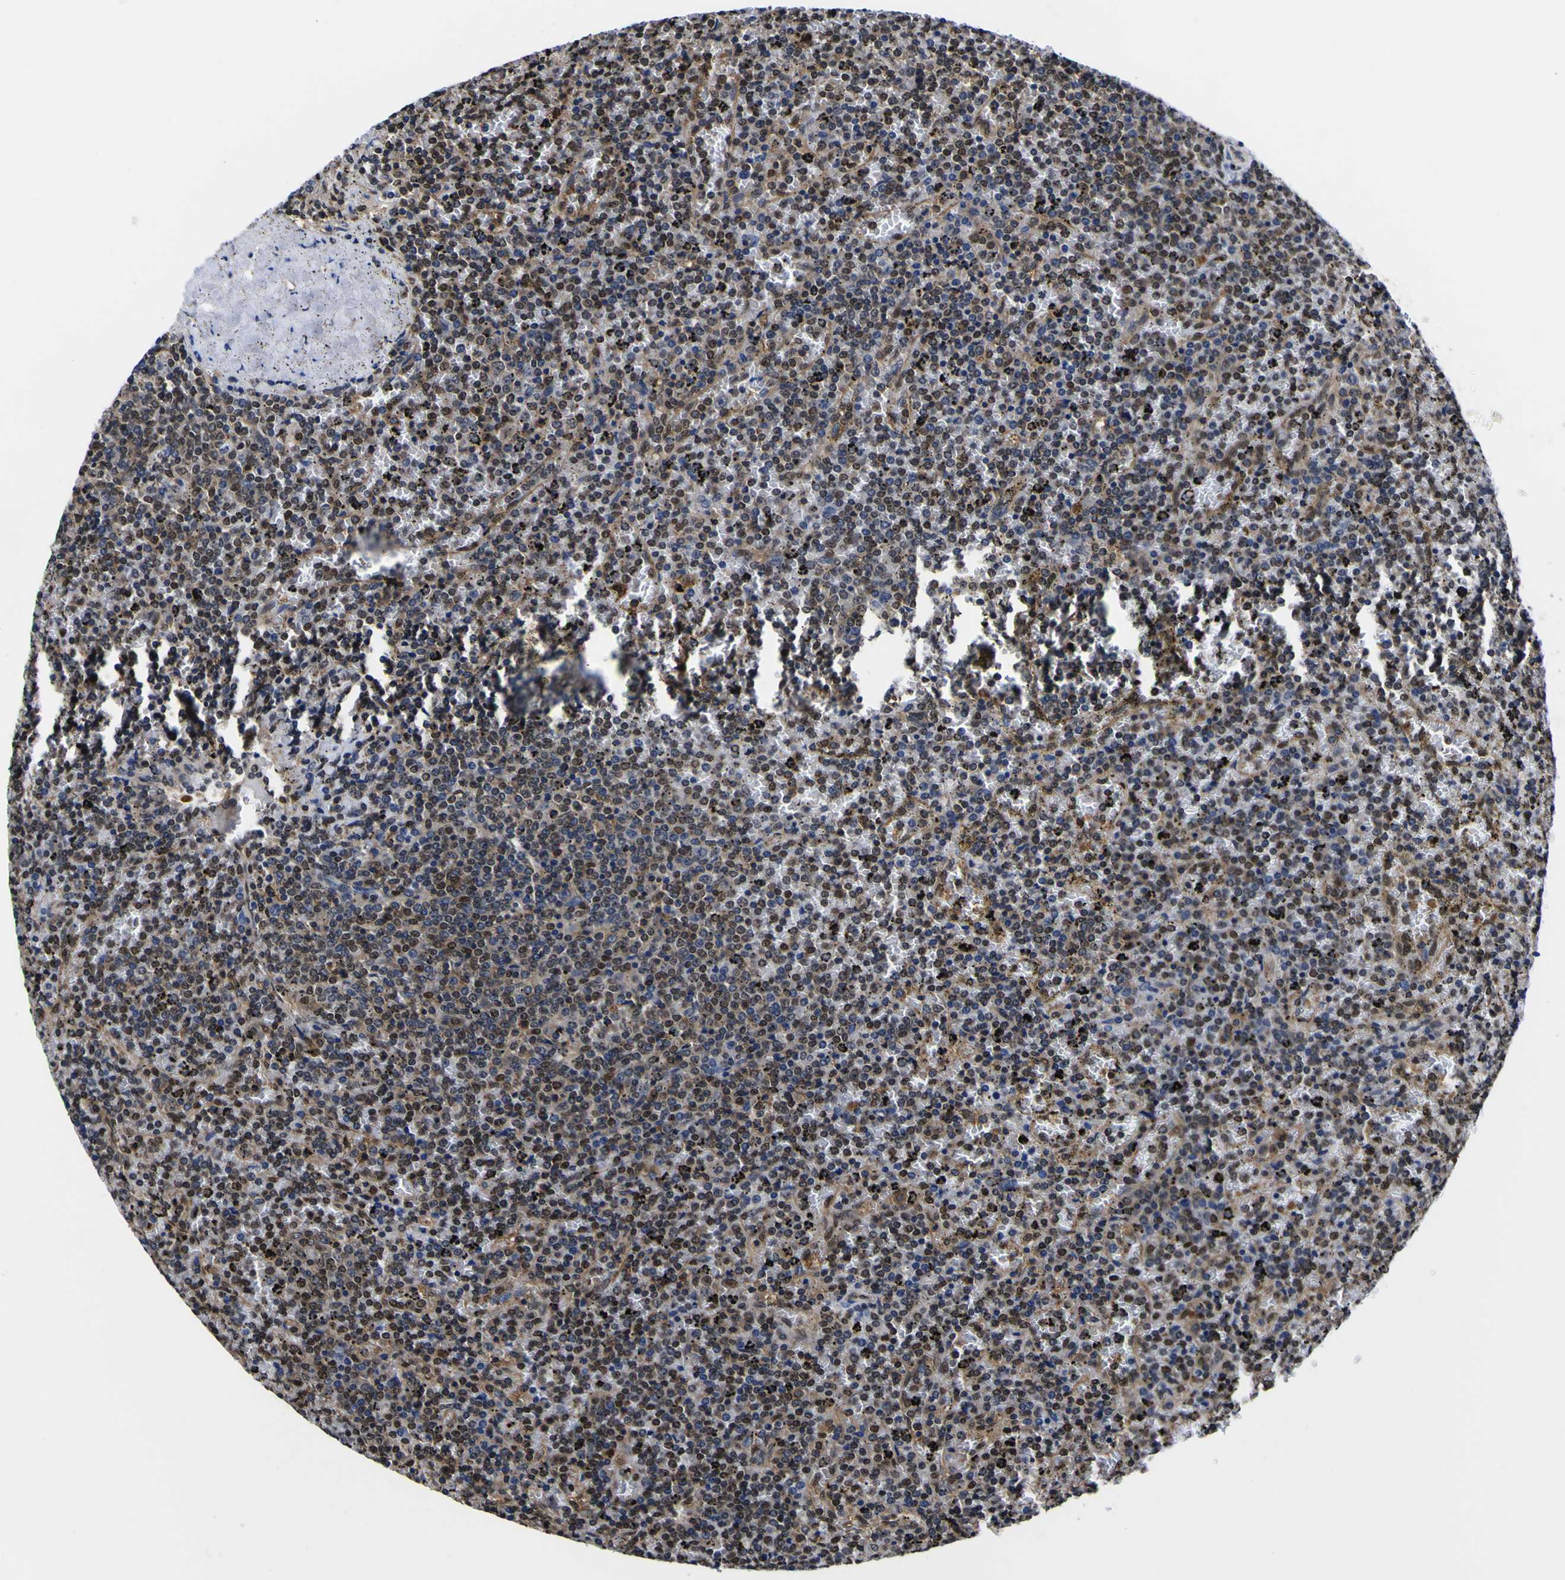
{"staining": {"intensity": "moderate", "quantity": "25%-75%", "location": "cytoplasmic/membranous,nuclear"}, "tissue": "lymphoma", "cell_type": "Tumor cells", "image_type": "cancer", "snomed": [{"axis": "morphology", "description": "Malignant lymphoma, non-Hodgkin's type, Low grade"}, {"axis": "topography", "description": "Spleen"}], "caption": "Lymphoma was stained to show a protein in brown. There is medium levels of moderate cytoplasmic/membranous and nuclear expression in about 25%-75% of tumor cells. (DAB = brown stain, brightfield microscopy at high magnification).", "gene": "FAM110B", "patient": {"sex": "female", "age": 77}}